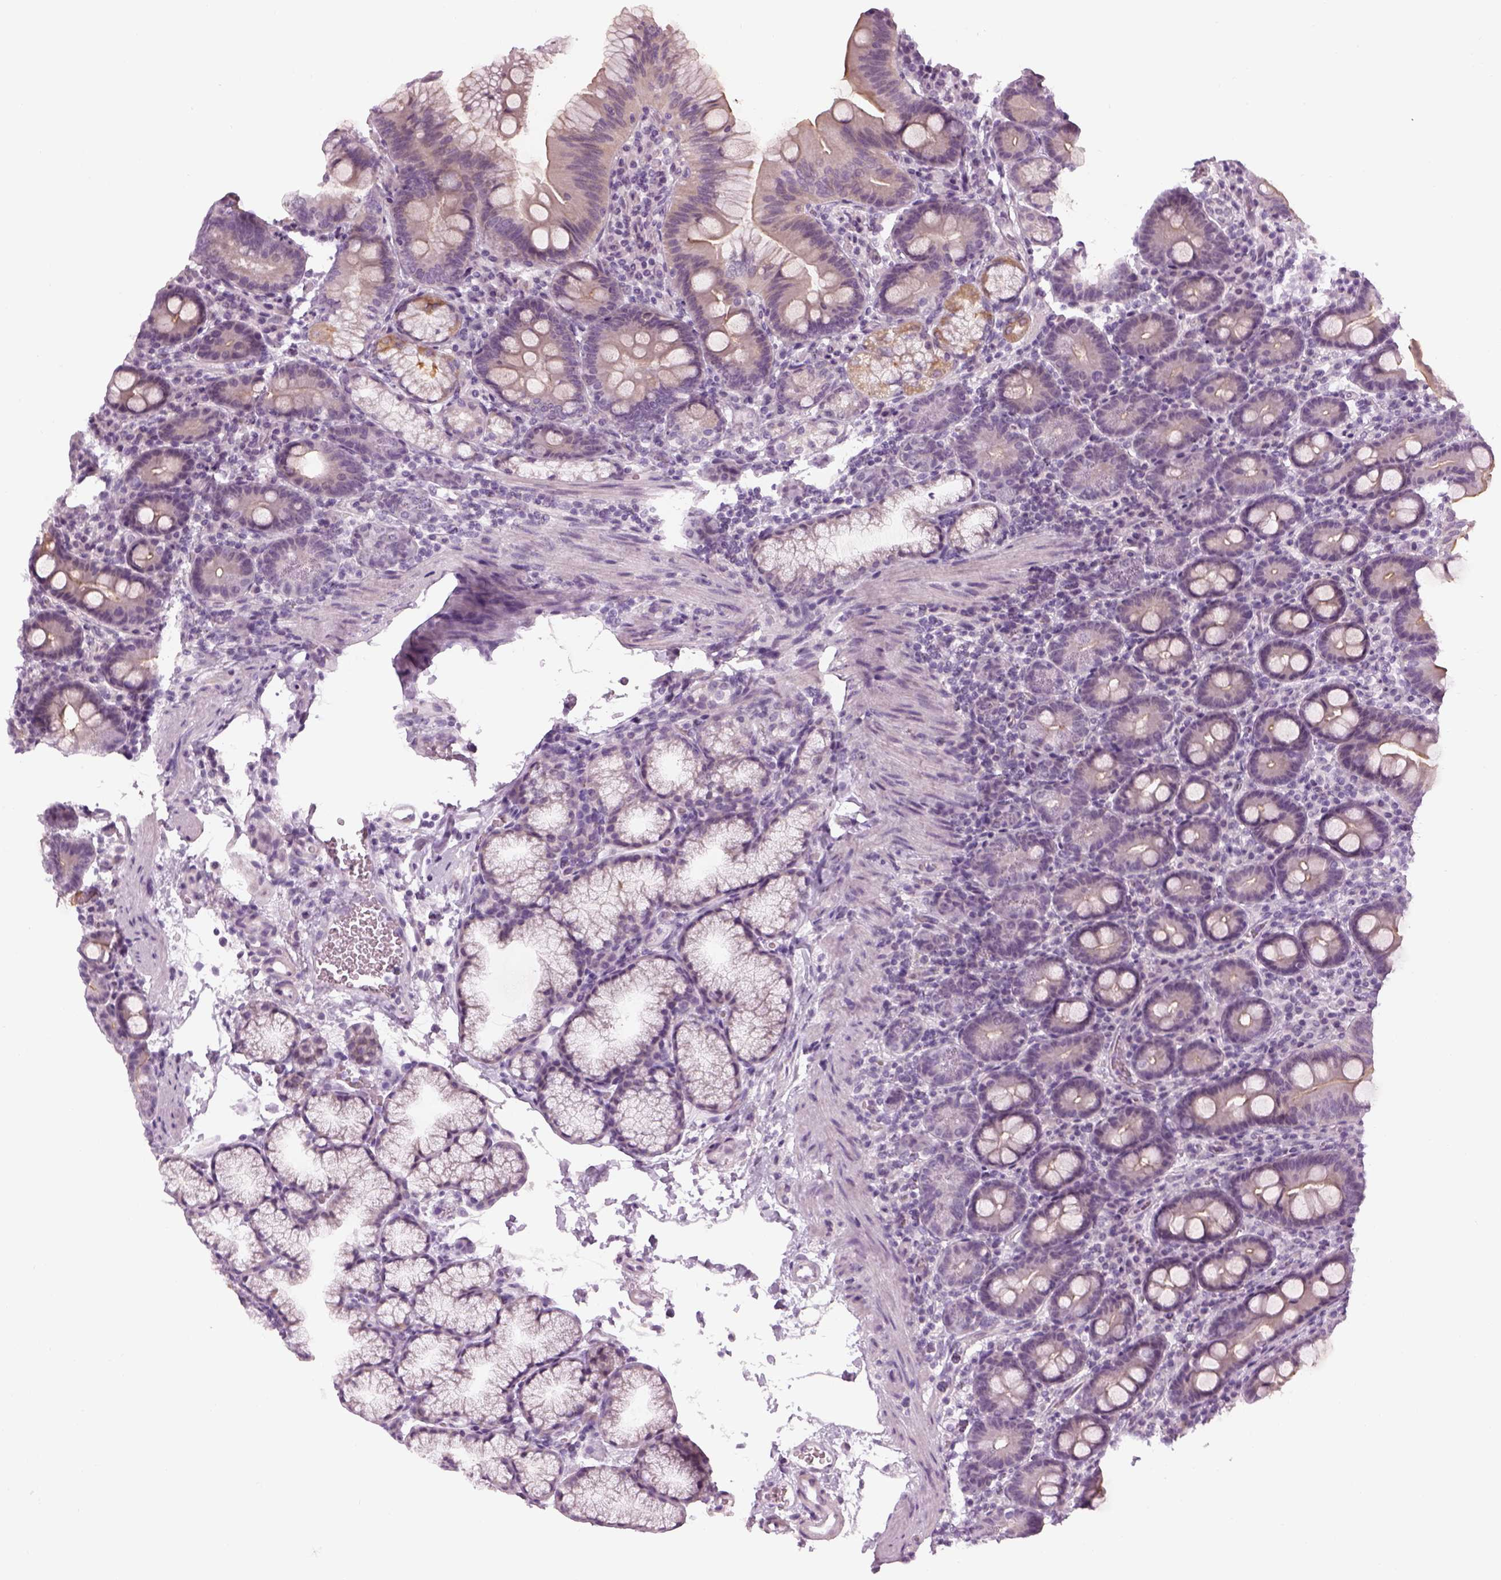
{"staining": {"intensity": "moderate", "quantity": "25%-75%", "location": "cytoplasmic/membranous"}, "tissue": "duodenum", "cell_type": "Glandular cells", "image_type": "normal", "snomed": [{"axis": "morphology", "description": "Normal tissue, NOS"}, {"axis": "topography", "description": "Duodenum"}], "caption": "The micrograph demonstrates a brown stain indicating the presence of a protein in the cytoplasmic/membranous of glandular cells in duodenum.", "gene": "LRRIQ3", "patient": {"sex": "male", "age": 59}}